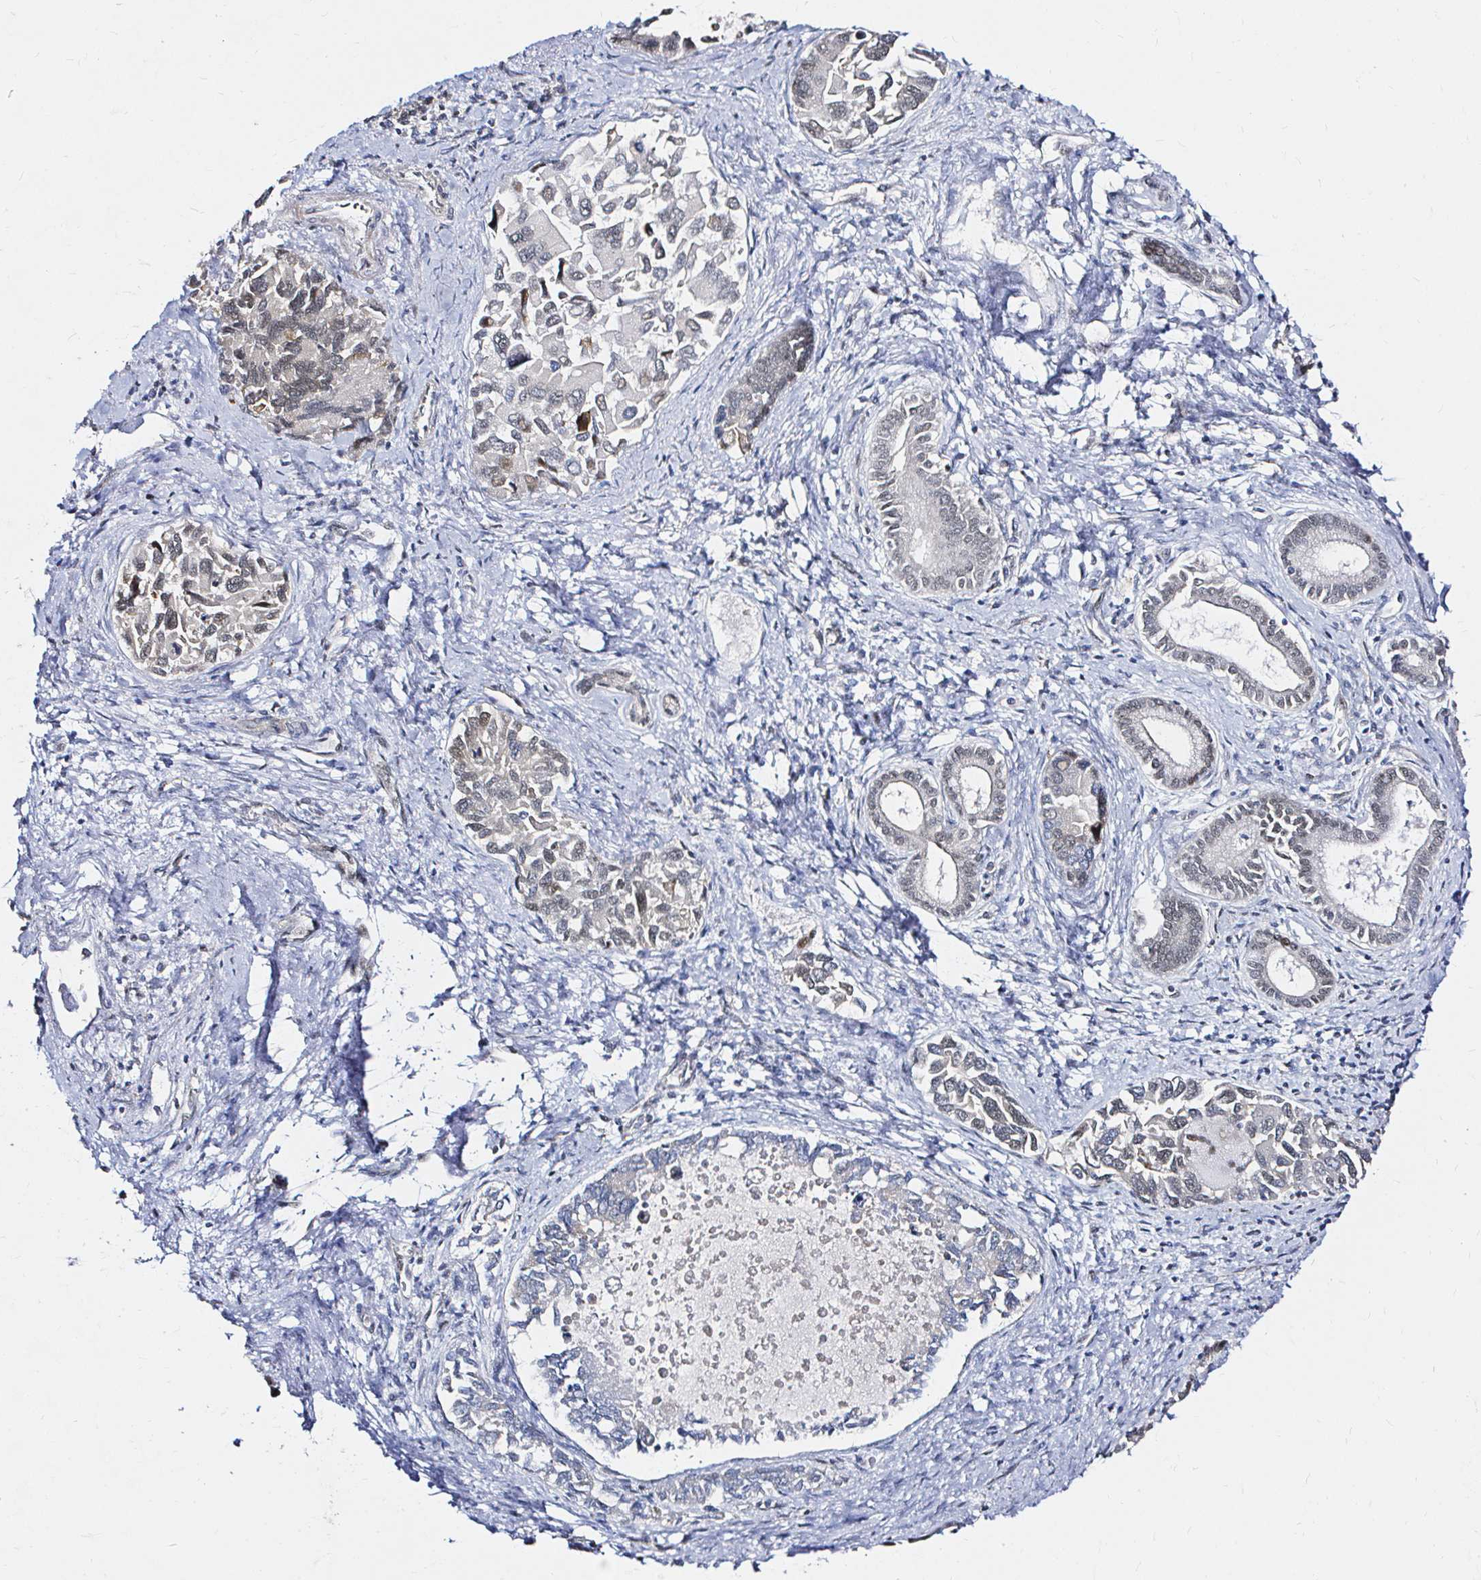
{"staining": {"intensity": "weak", "quantity": "<25%", "location": "nuclear"}, "tissue": "liver cancer", "cell_type": "Tumor cells", "image_type": "cancer", "snomed": [{"axis": "morphology", "description": "Cholangiocarcinoma"}, {"axis": "topography", "description": "Liver"}], "caption": "There is no significant expression in tumor cells of cholangiocarcinoma (liver).", "gene": "SNRPC", "patient": {"sex": "male", "age": 66}}